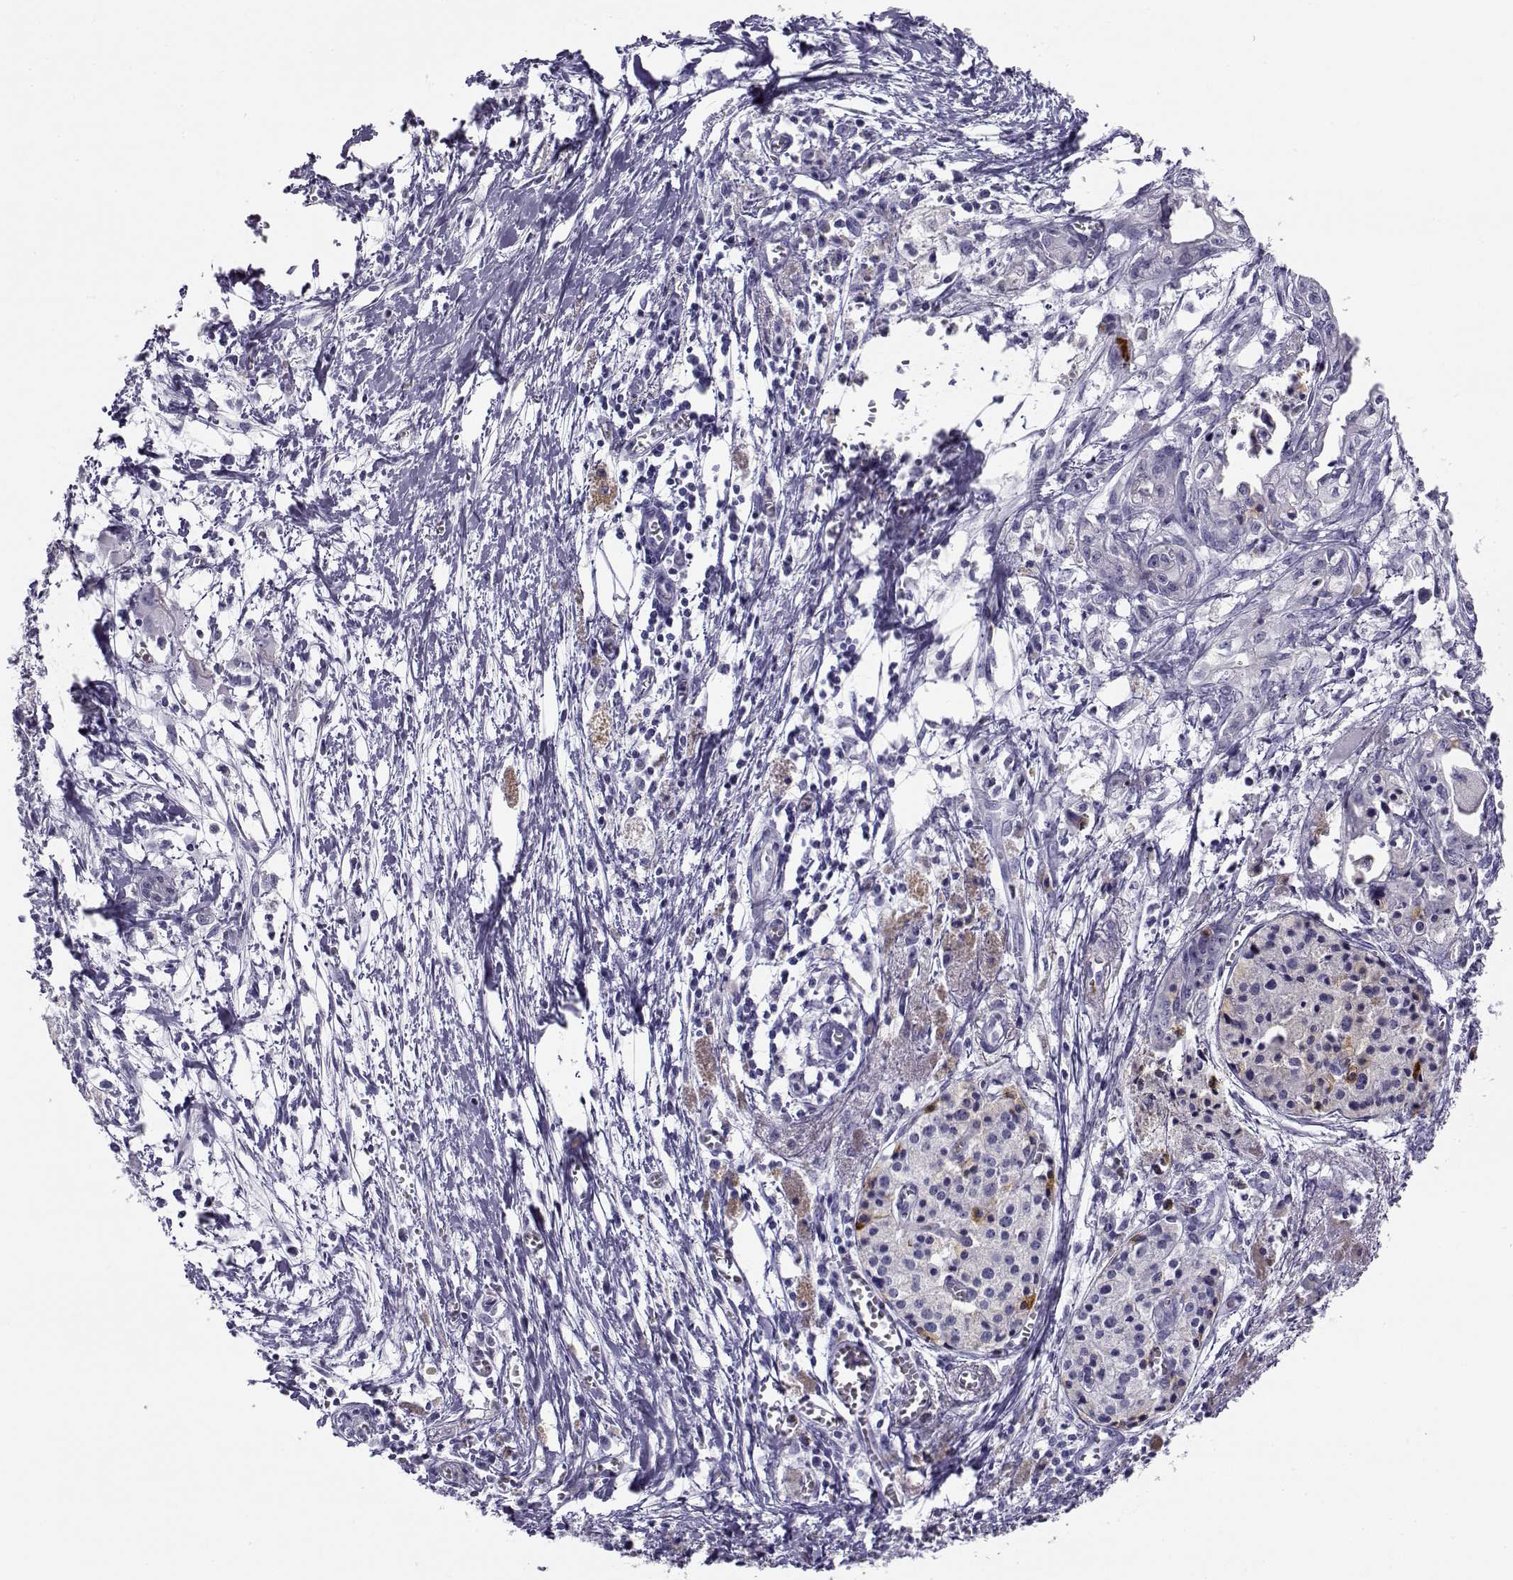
{"staining": {"intensity": "negative", "quantity": "none", "location": "none"}, "tissue": "pancreatic cancer", "cell_type": "Tumor cells", "image_type": "cancer", "snomed": [{"axis": "morphology", "description": "Adenocarcinoma, NOS"}, {"axis": "topography", "description": "Pancreas"}], "caption": "DAB immunohistochemical staining of pancreatic cancer (adenocarcinoma) reveals no significant positivity in tumor cells. The staining was performed using DAB to visualize the protein expression in brown, while the nuclei were stained in blue with hematoxylin (Magnification: 20x).", "gene": "RHOXF2", "patient": {"sex": "female", "age": 61}}